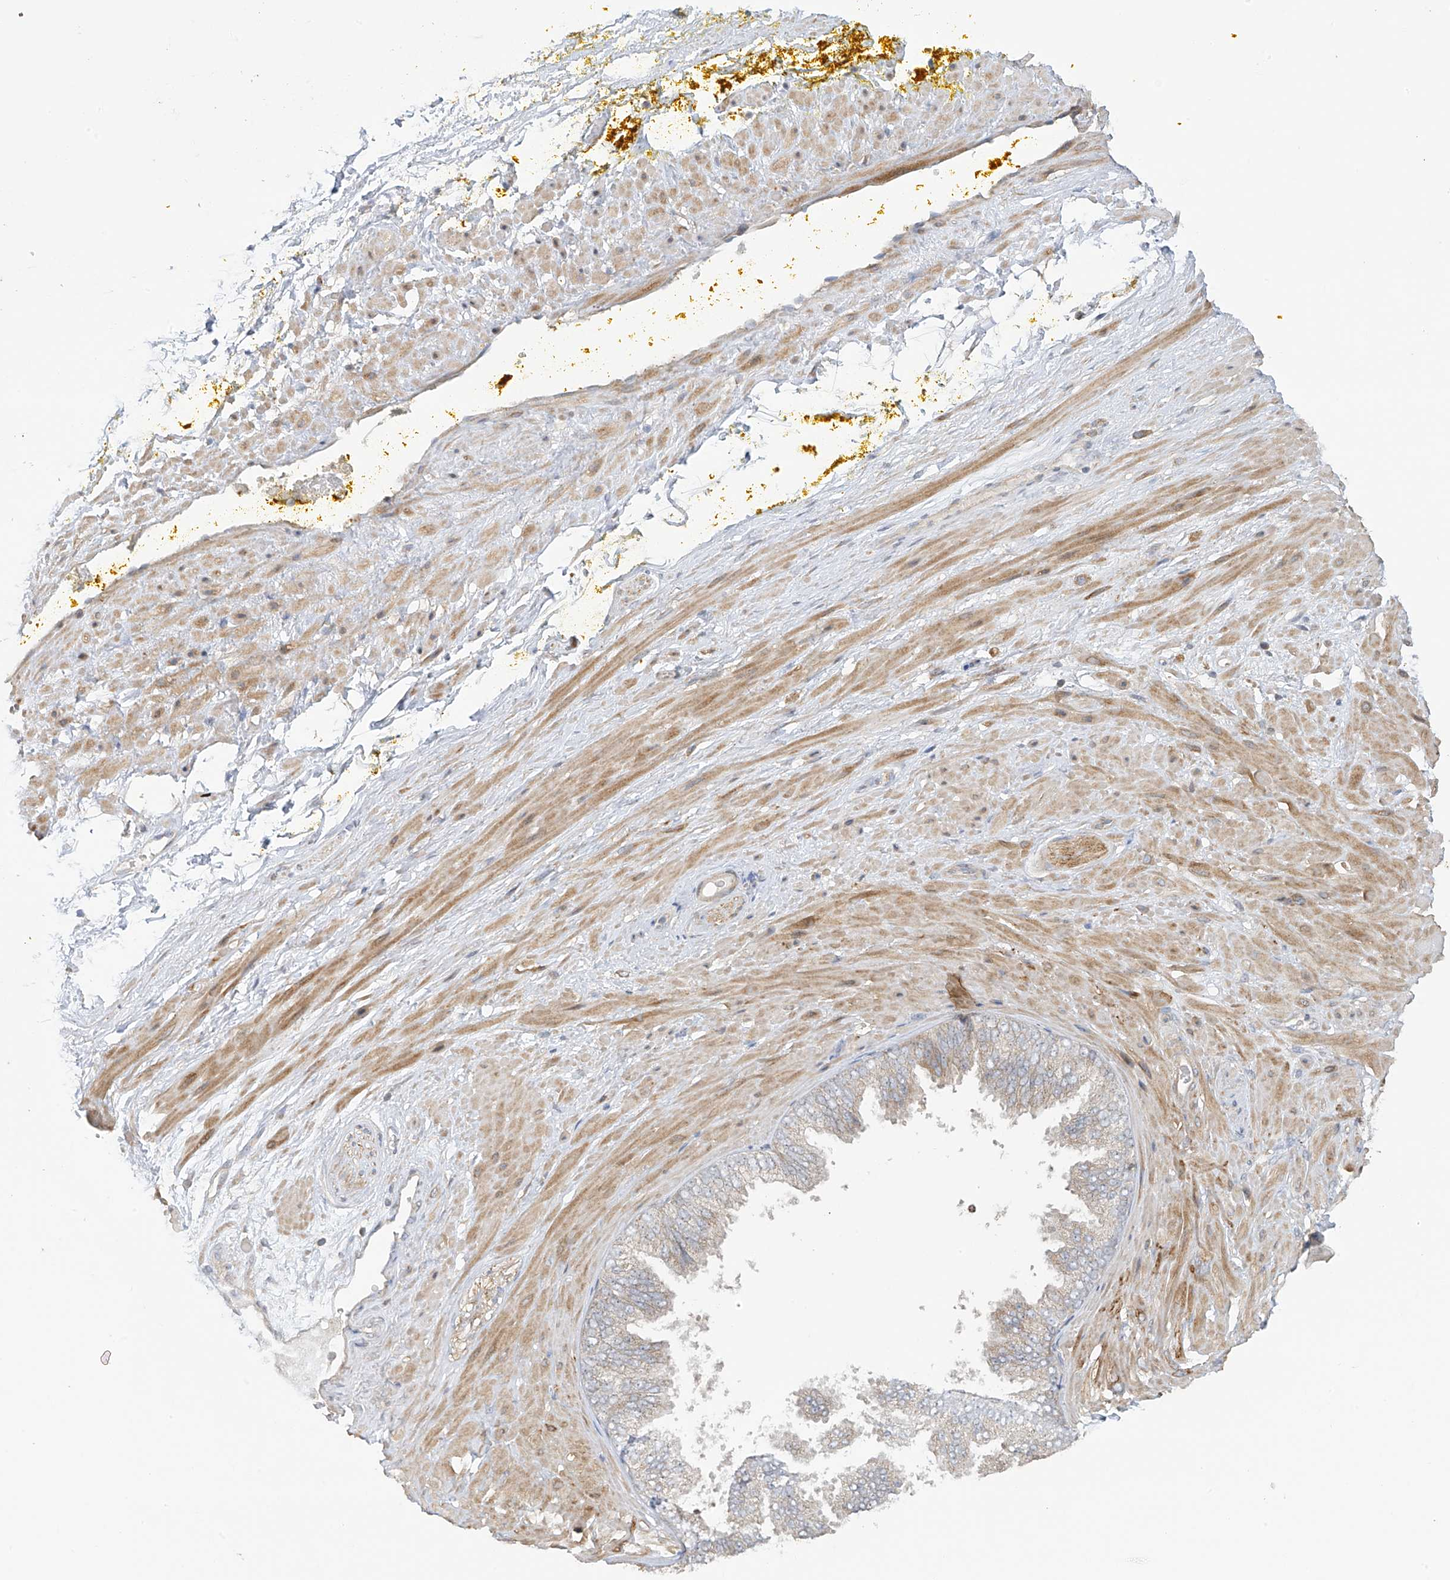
{"staining": {"intensity": "weak", "quantity": ">75%", "location": "cytoplasmic/membranous"}, "tissue": "adipose tissue", "cell_type": "Adipocytes", "image_type": "normal", "snomed": [{"axis": "morphology", "description": "Normal tissue, NOS"}, {"axis": "morphology", "description": "Adenocarcinoma, Low grade"}, {"axis": "topography", "description": "Prostate"}, {"axis": "topography", "description": "Peripheral nerve tissue"}], "caption": "Benign adipose tissue demonstrates weak cytoplasmic/membranous staining in approximately >75% of adipocytes.", "gene": "ZNF641", "patient": {"sex": "male", "age": 63}}